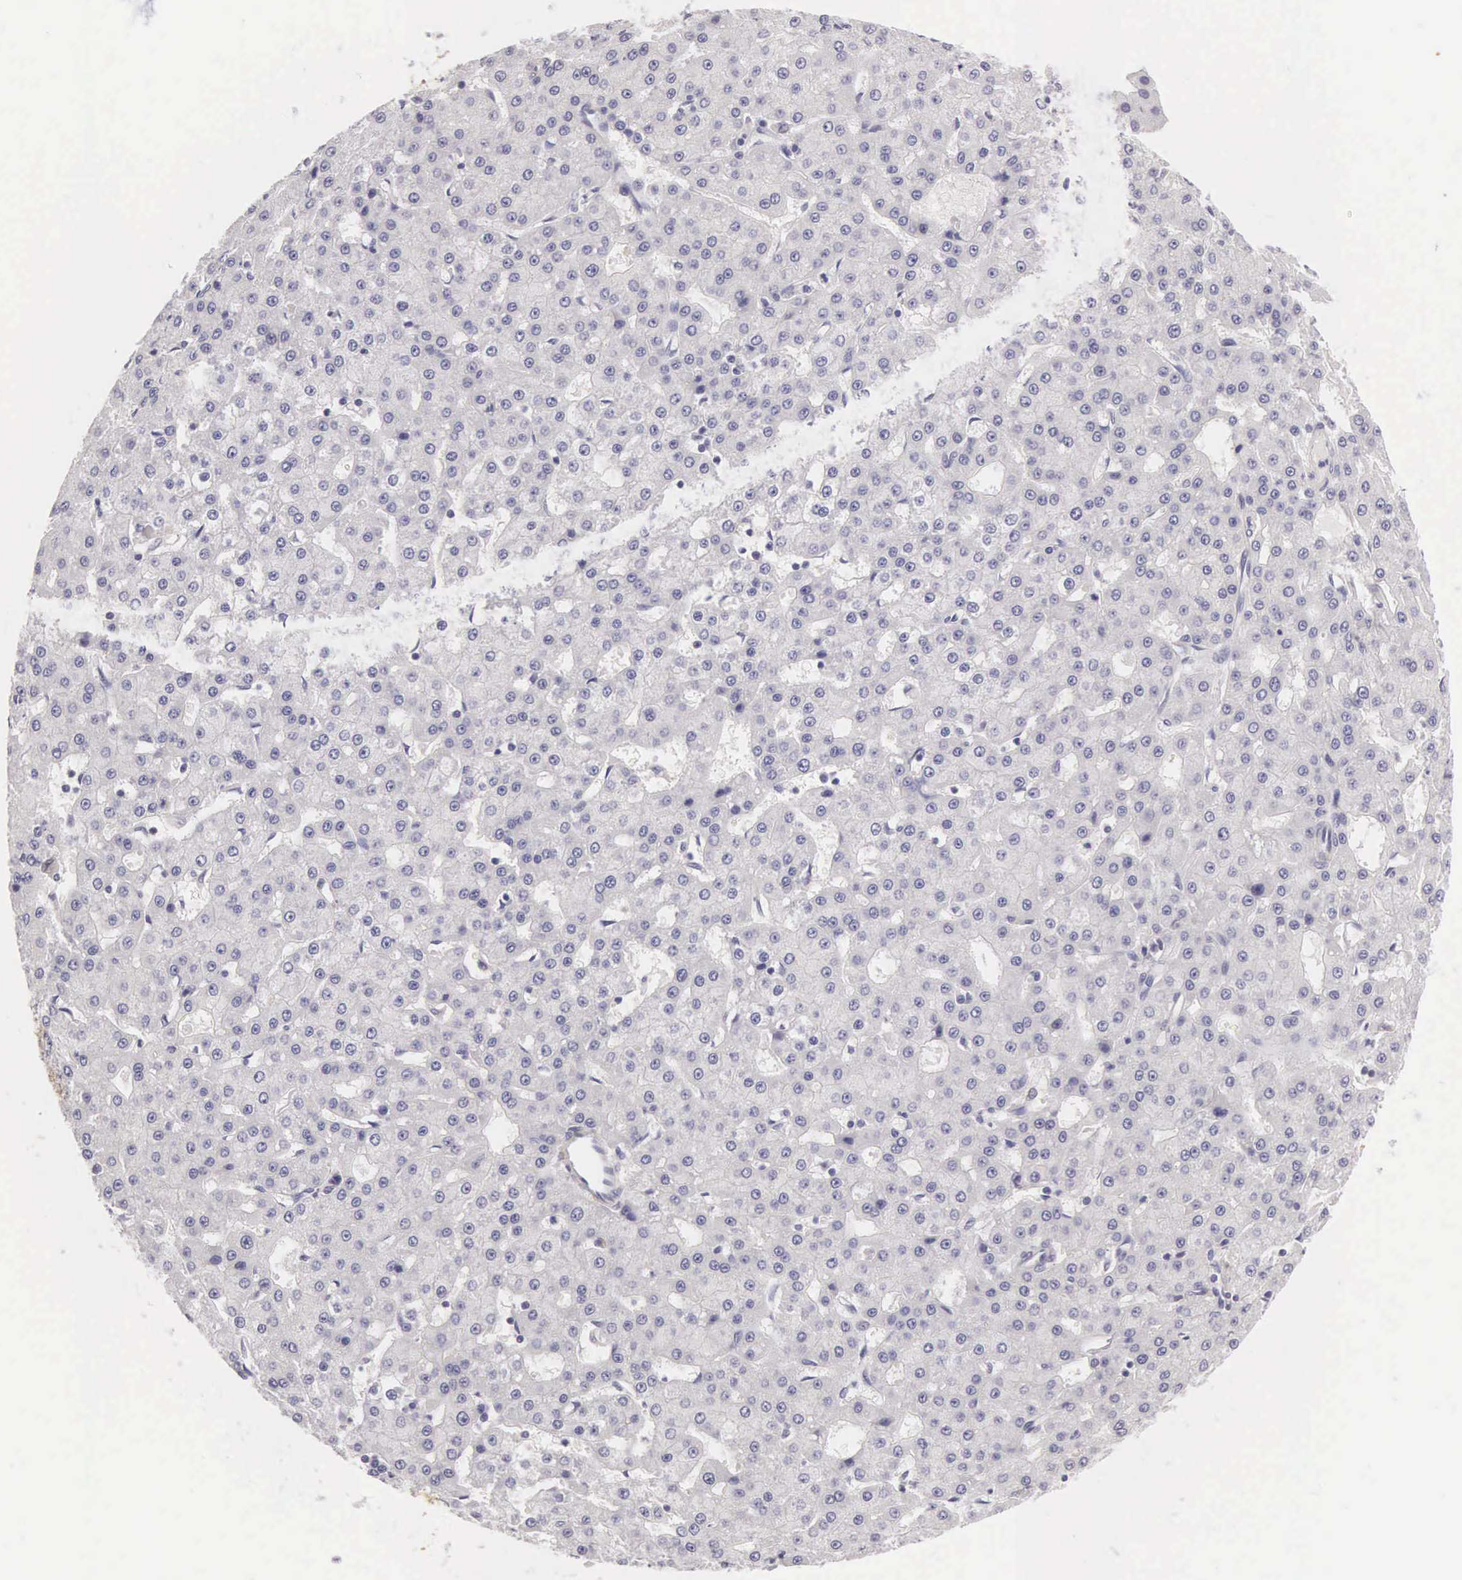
{"staining": {"intensity": "negative", "quantity": "none", "location": "none"}, "tissue": "liver cancer", "cell_type": "Tumor cells", "image_type": "cancer", "snomed": [{"axis": "morphology", "description": "Carcinoma, Hepatocellular, NOS"}, {"axis": "topography", "description": "Liver"}], "caption": "DAB immunohistochemical staining of liver hepatocellular carcinoma reveals no significant positivity in tumor cells. The staining was performed using DAB (3,3'-diaminobenzidine) to visualize the protein expression in brown, while the nuclei were stained in blue with hematoxylin (Magnification: 20x).", "gene": "OSBPL3", "patient": {"sex": "male", "age": 47}}